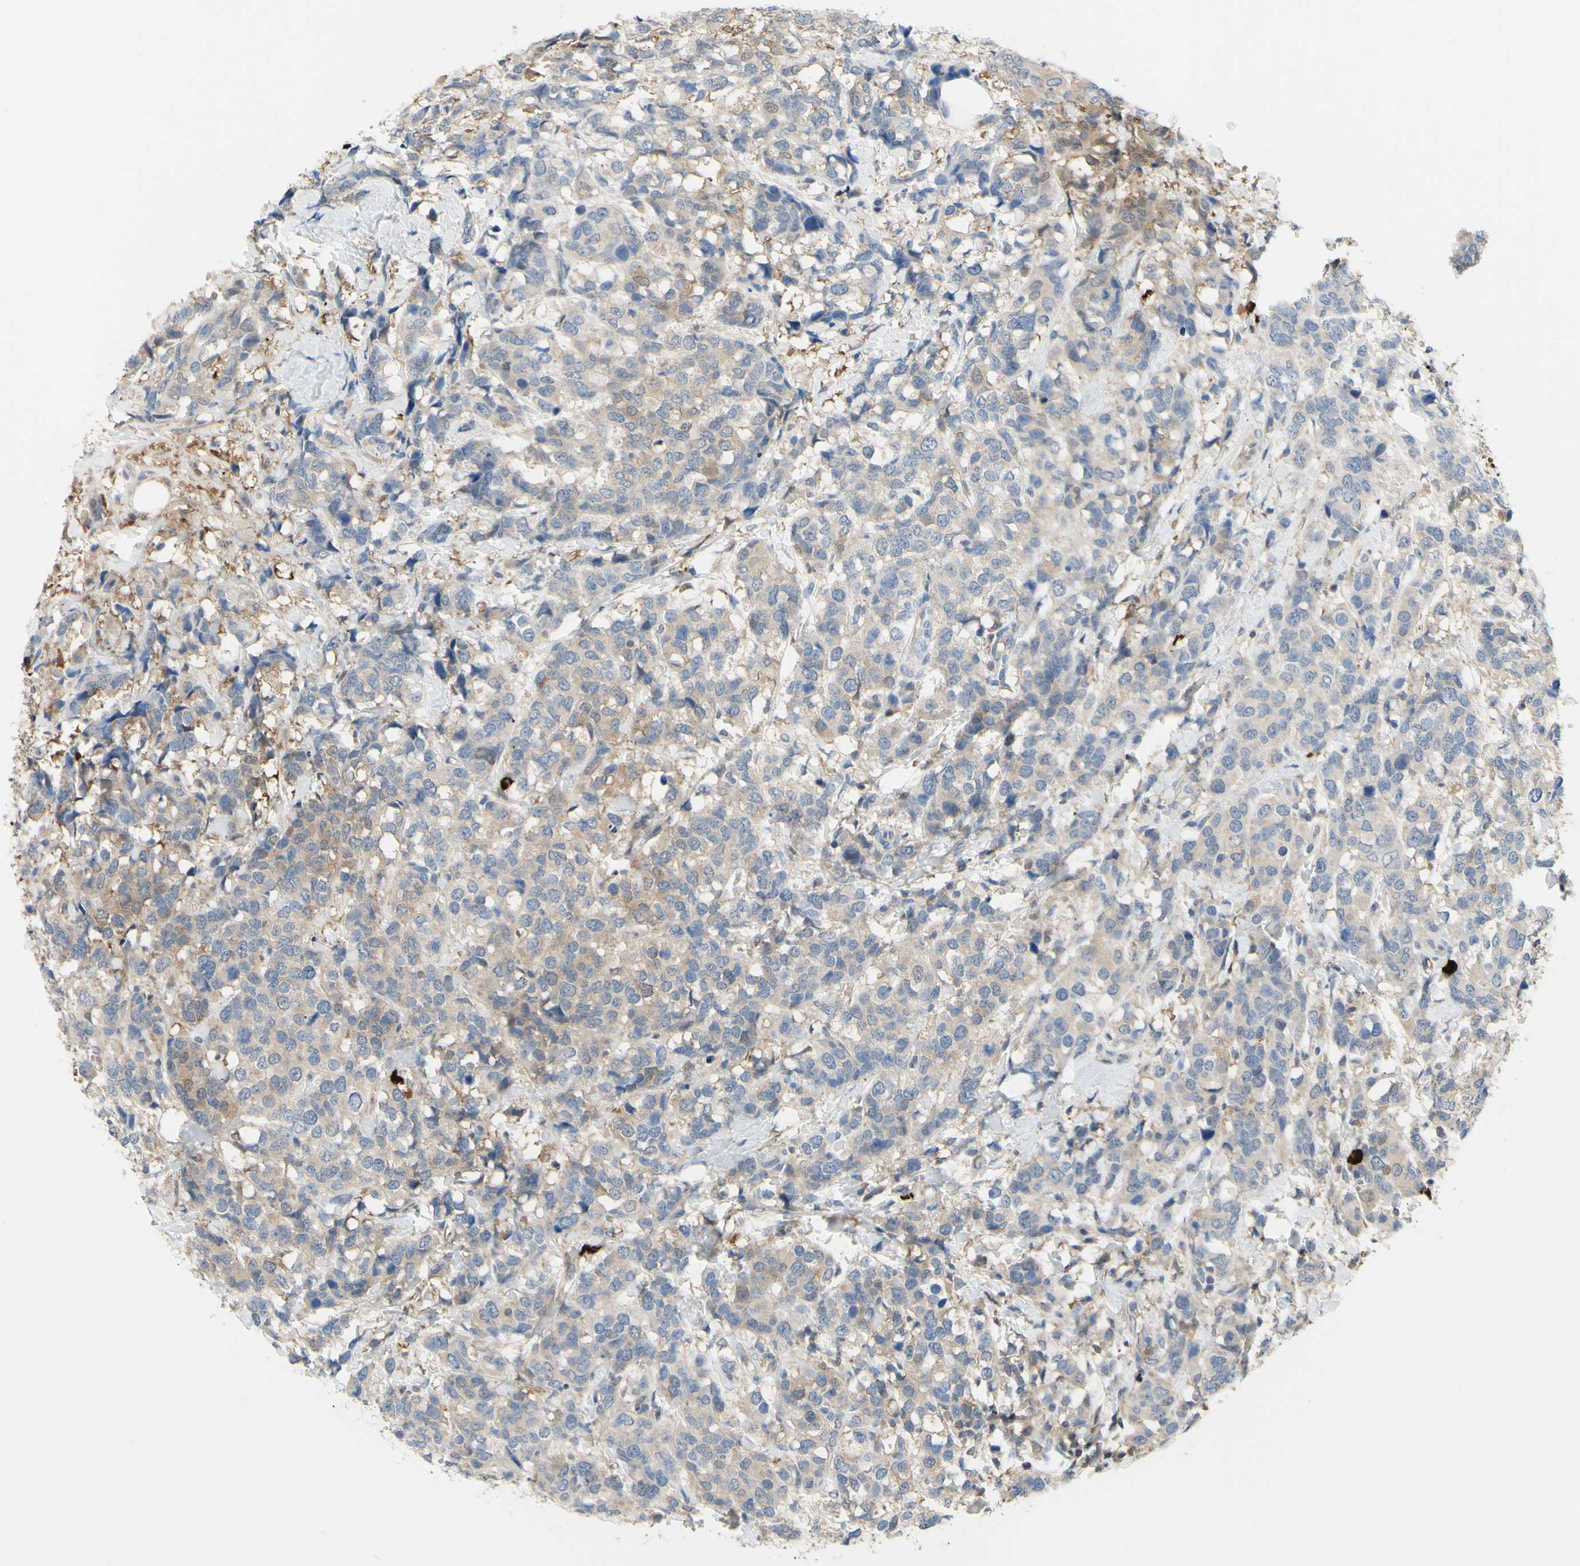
{"staining": {"intensity": "moderate", "quantity": "25%-75%", "location": "cytoplasmic/membranous"}, "tissue": "breast cancer", "cell_type": "Tumor cells", "image_type": "cancer", "snomed": [{"axis": "morphology", "description": "Lobular carcinoma"}, {"axis": "topography", "description": "Breast"}], "caption": "Breast cancer (lobular carcinoma) stained with a protein marker demonstrates moderate staining in tumor cells.", "gene": "UPK3B", "patient": {"sex": "female", "age": 59}}